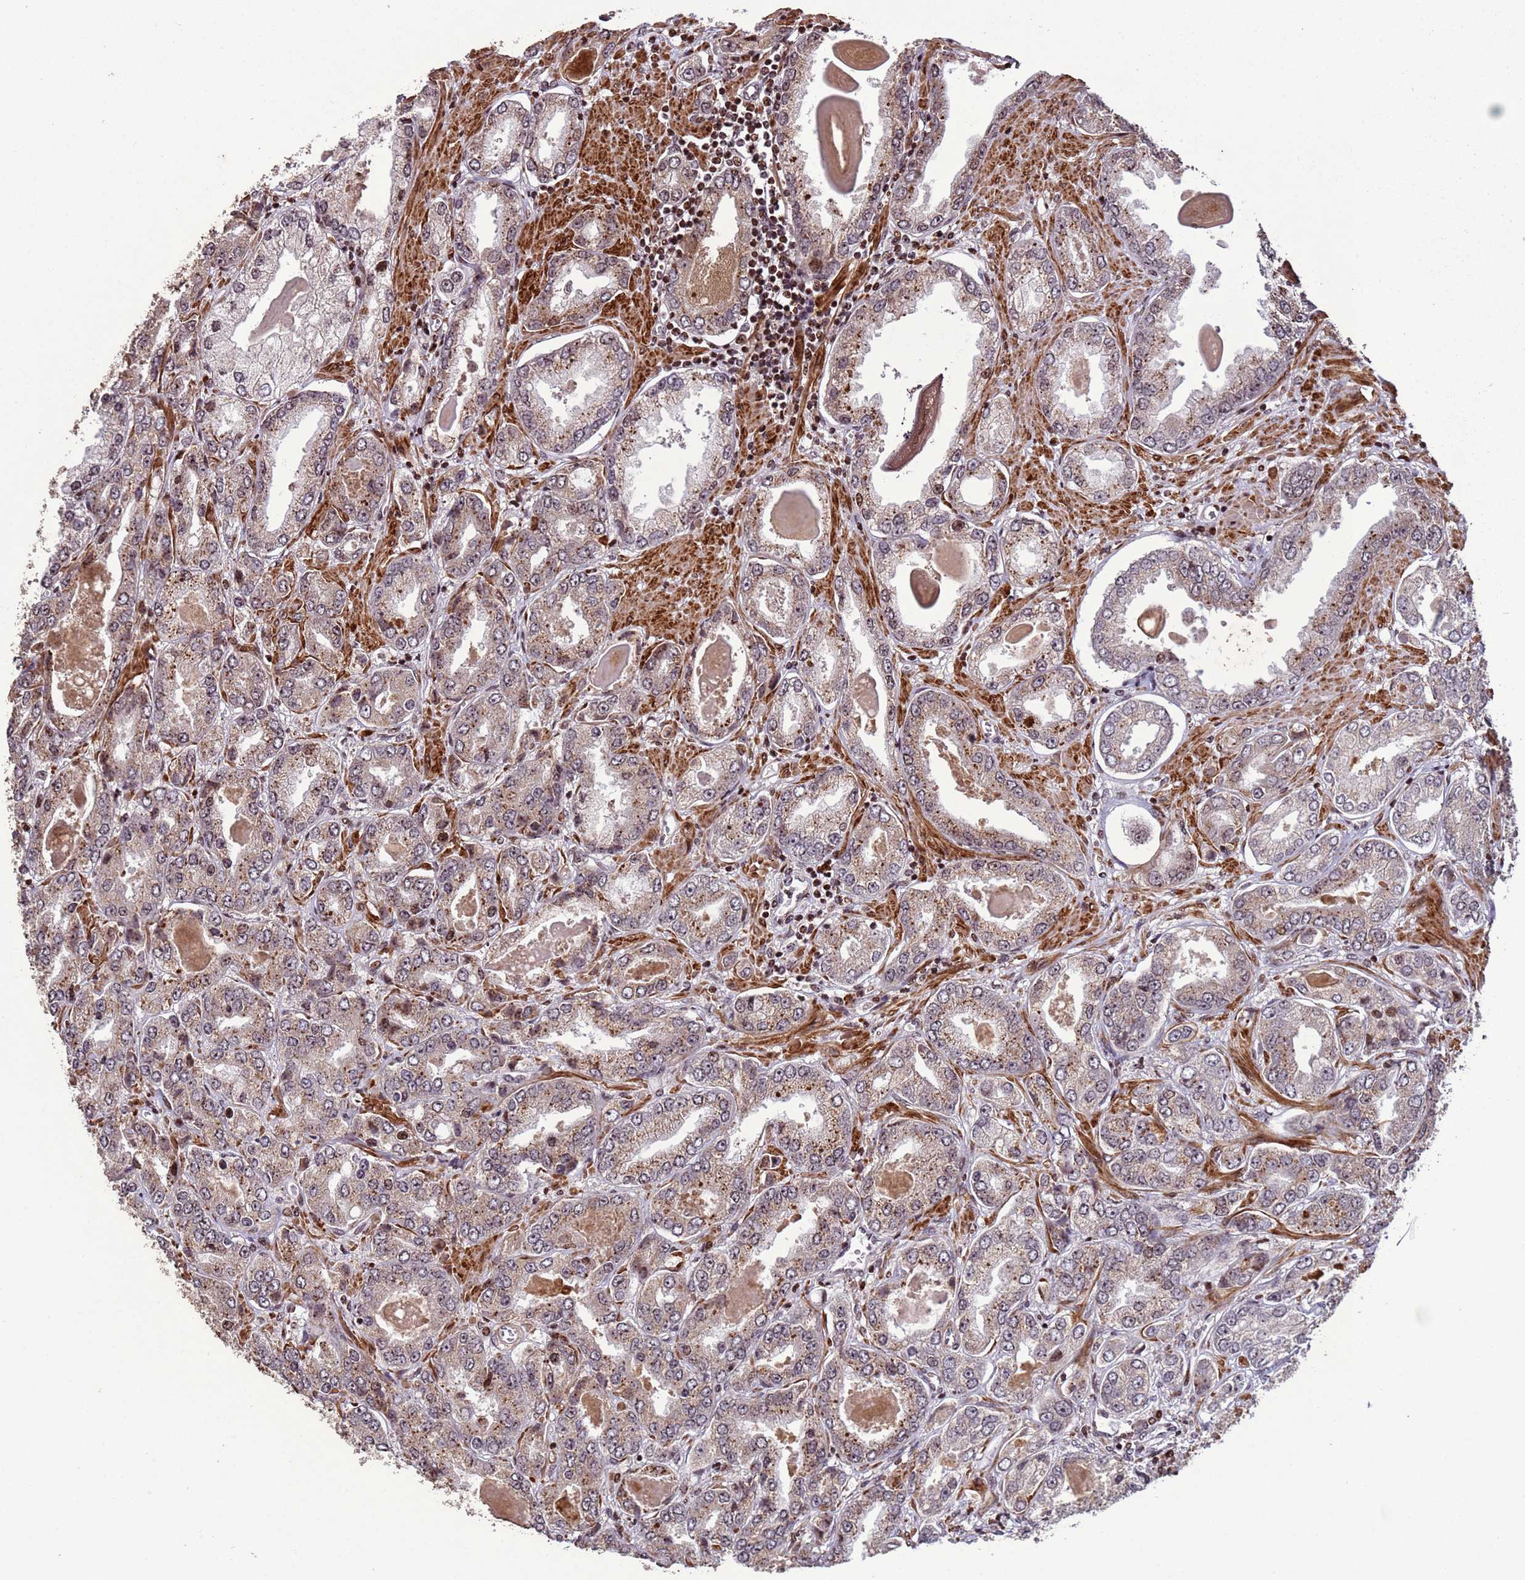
{"staining": {"intensity": "moderate", "quantity": "<25%", "location": "cytoplasmic/membranous"}, "tissue": "prostate cancer", "cell_type": "Tumor cells", "image_type": "cancer", "snomed": [{"axis": "morphology", "description": "Adenocarcinoma, High grade"}, {"axis": "topography", "description": "Prostate"}], "caption": "This is an image of immunohistochemistry (IHC) staining of prostate cancer (high-grade adenocarcinoma), which shows moderate expression in the cytoplasmic/membranous of tumor cells.", "gene": "HGH1", "patient": {"sex": "male", "age": 68}}